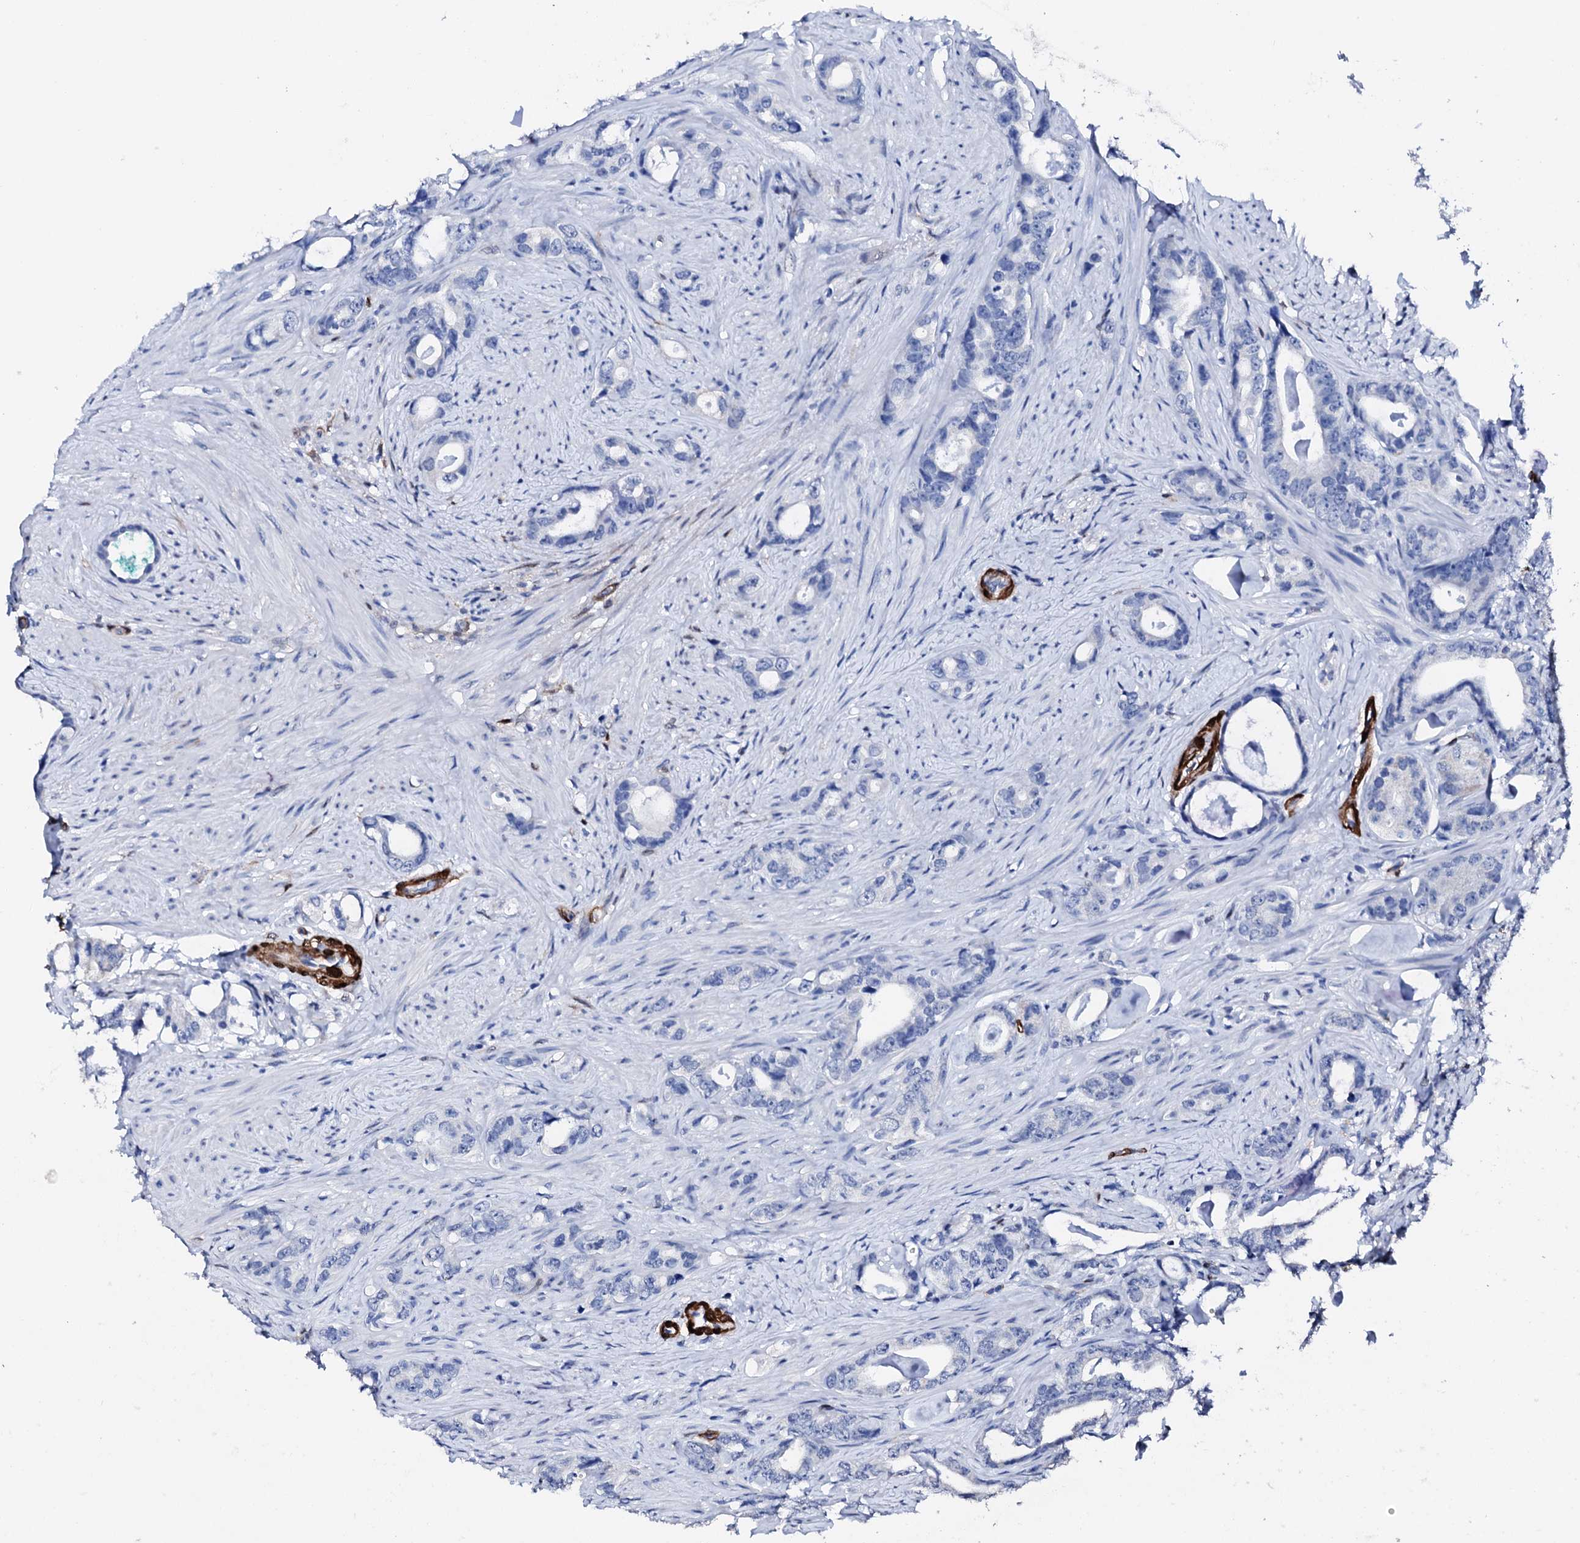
{"staining": {"intensity": "negative", "quantity": "none", "location": "none"}, "tissue": "prostate cancer", "cell_type": "Tumor cells", "image_type": "cancer", "snomed": [{"axis": "morphology", "description": "Adenocarcinoma, Low grade"}, {"axis": "topography", "description": "Prostate"}], "caption": "Tumor cells are negative for protein expression in human low-grade adenocarcinoma (prostate). (DAB (3,3'-diaminobenzidine) IHC with hematoxylin counter stain).", "gene": "NRIP2", "patient": {"sex": "male", "age": 63}}